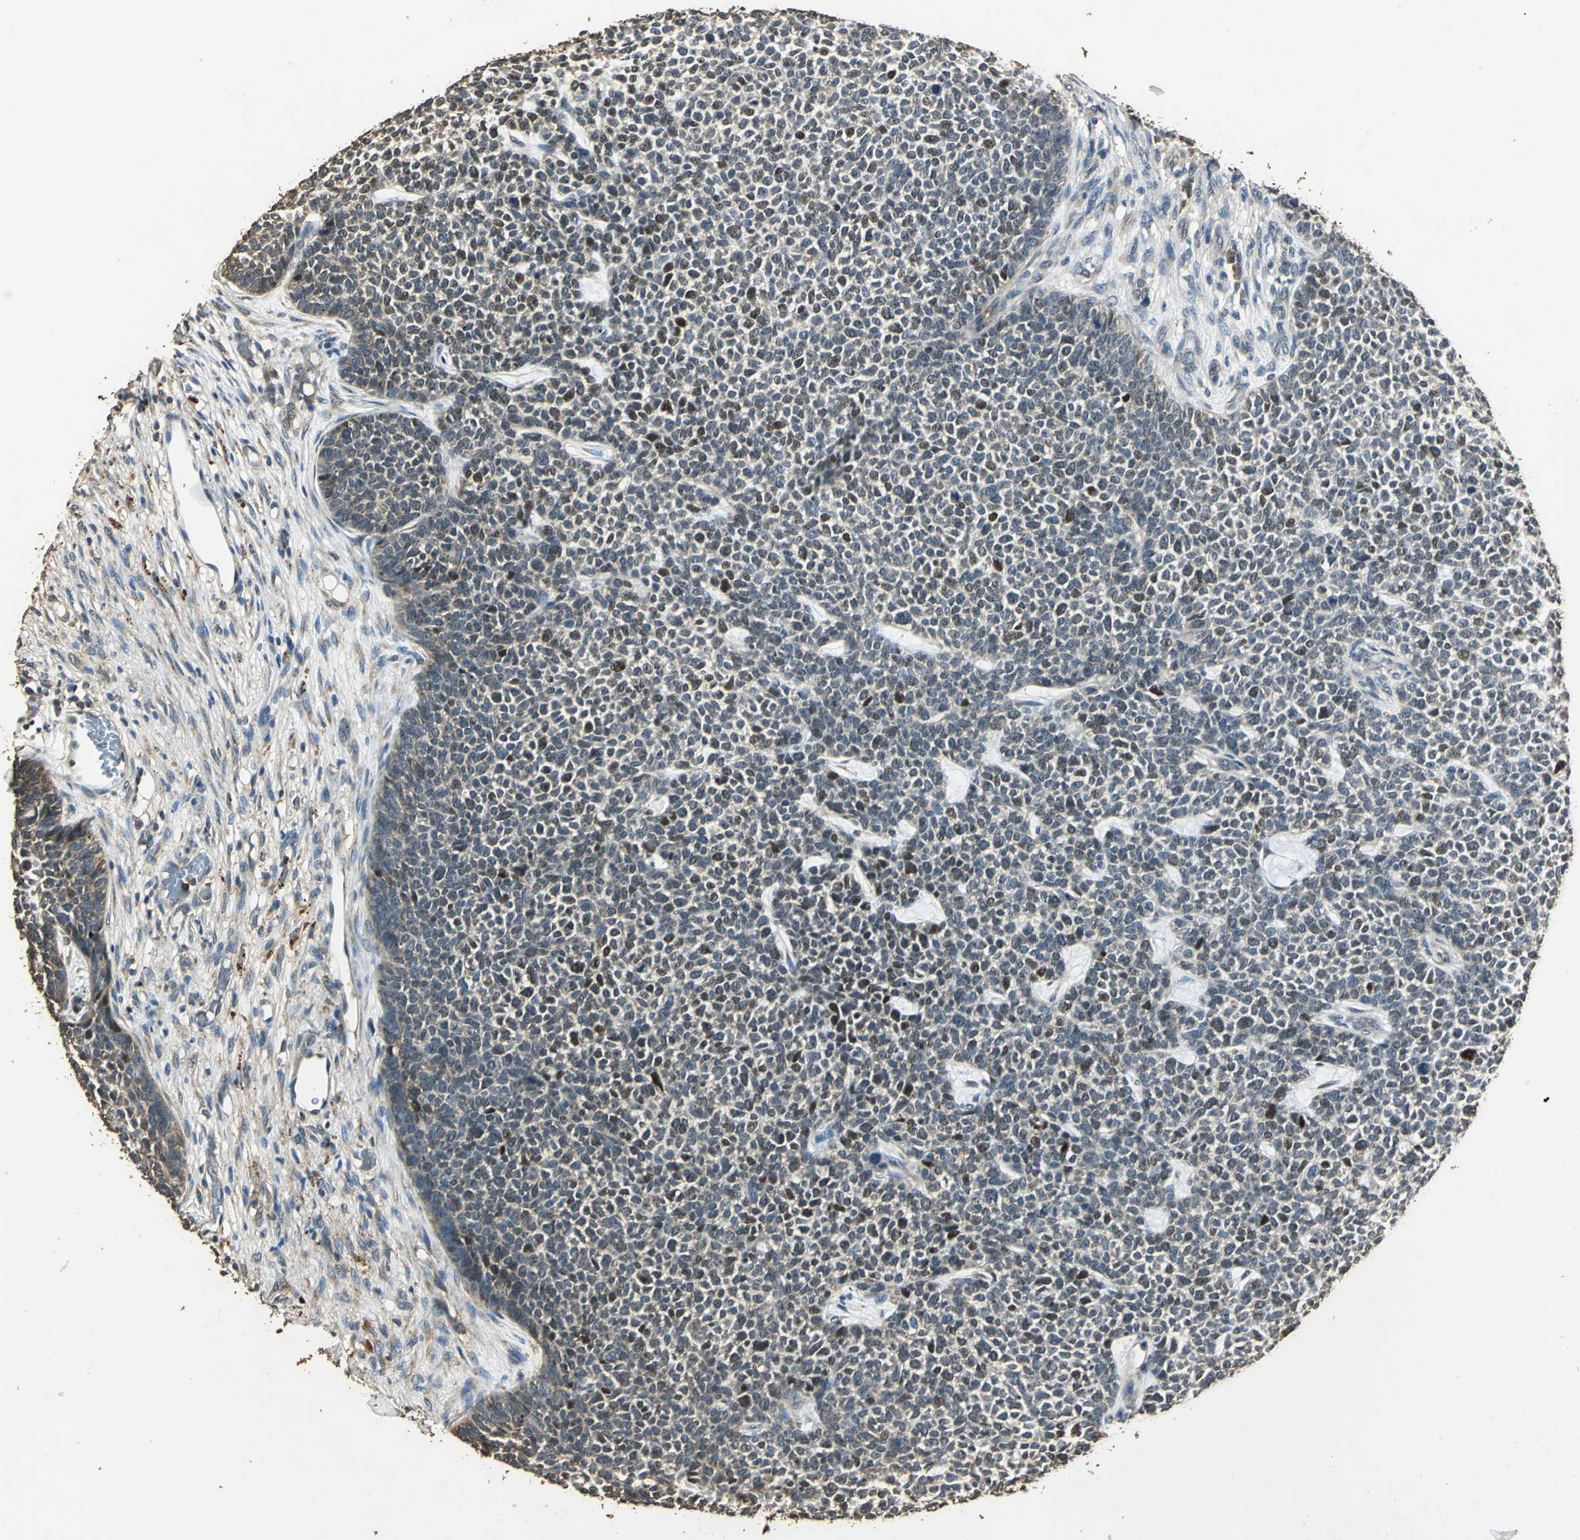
{"staining": {"intensity": "moderate", "quantity": "25%-75%", "location": "cytoplasmic/membranous,nuclear"}, "tissue": "skin cancer", "cell_type": "Tumor cells", "image_type": "cancer", "snomed": [{"axis": "morphology", "description": "Basal cell carcinoma"}, {"axis": "topography", "description": "Skin"}], "caption": "Basal cell carcinoma (skin) stained with a protein marker exhibits moderate staining in tumor cells.", "gene": "TMPRSS4", "patient": {"sex": "female", "age": 84}}